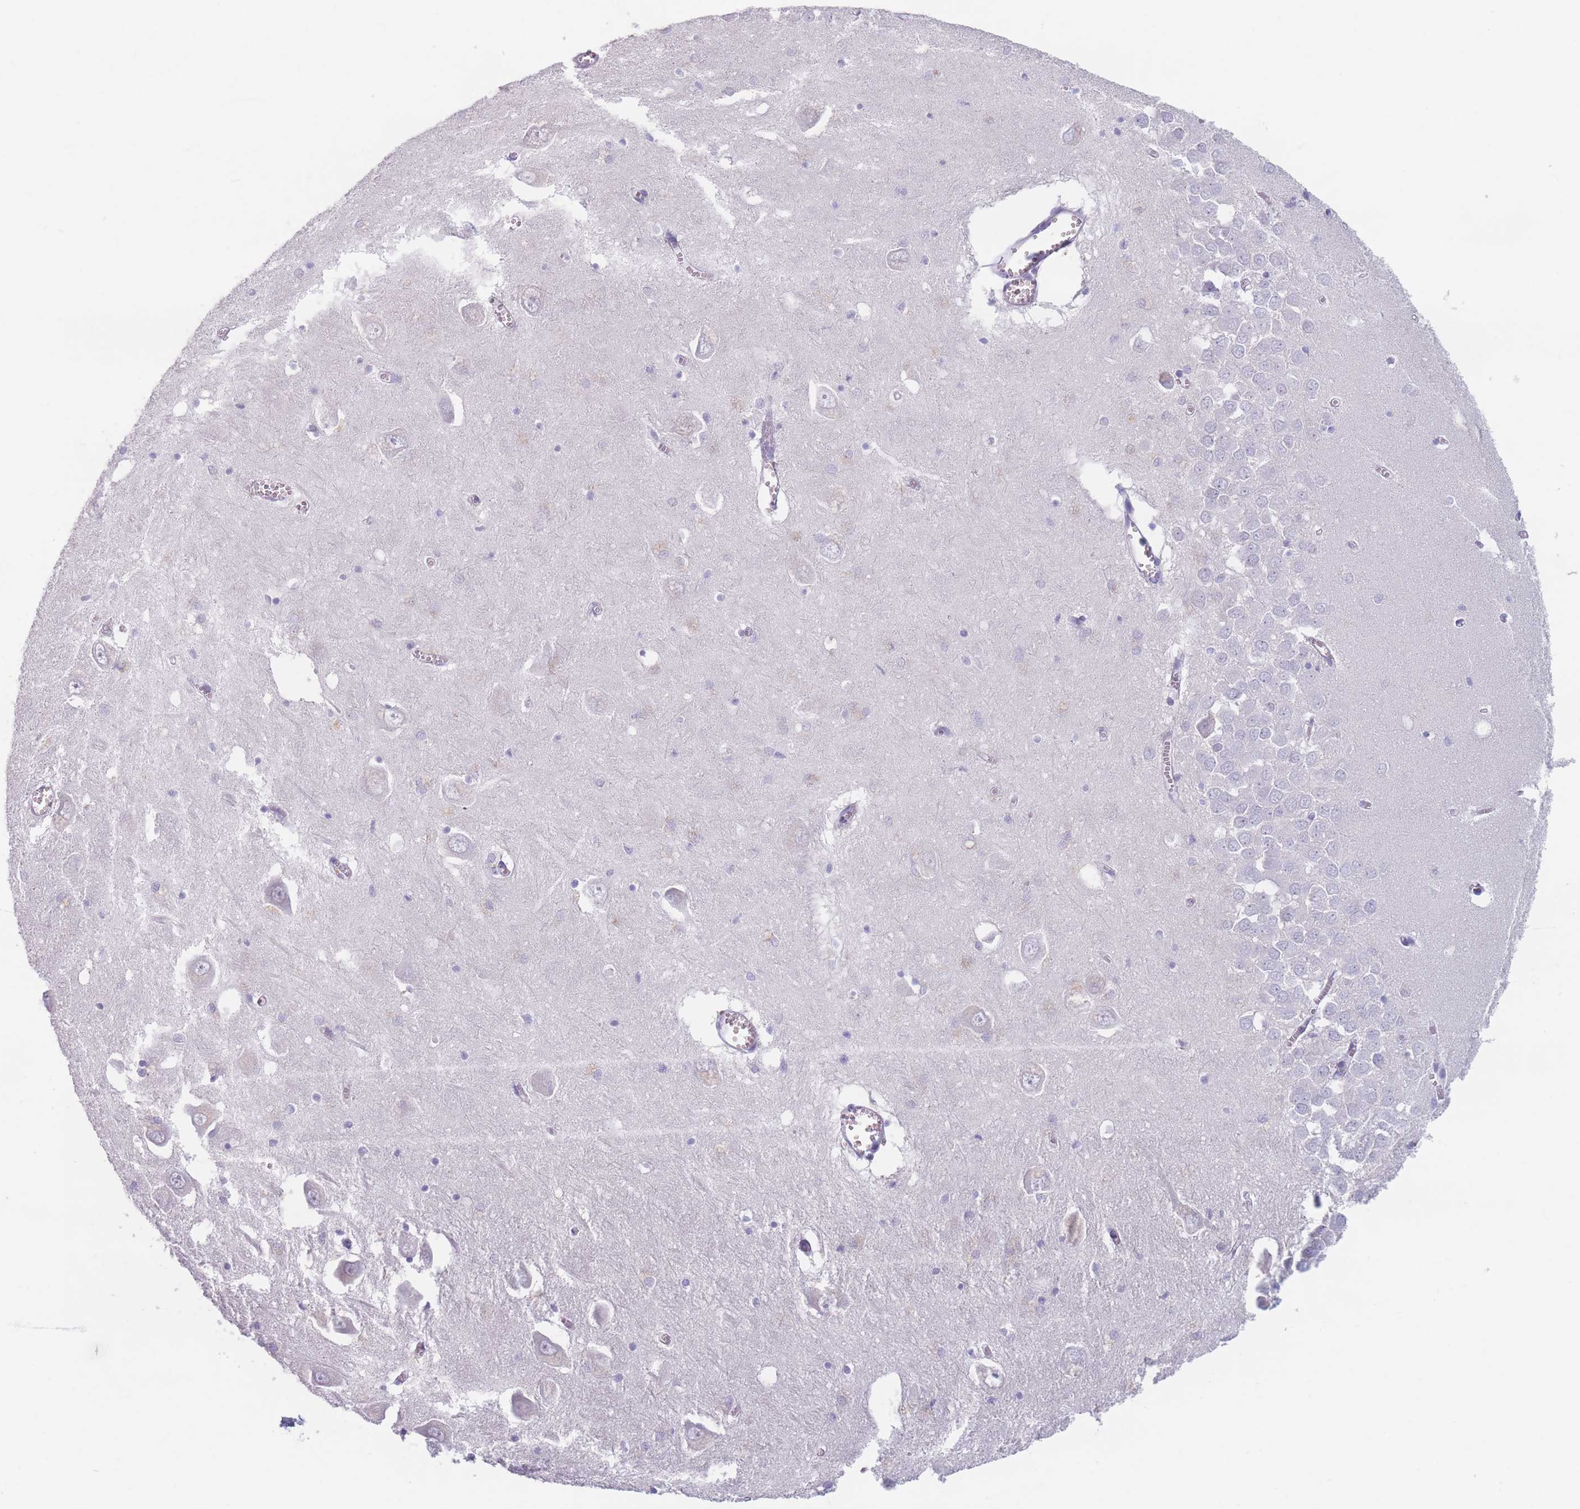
{"staining": {"intensity": "negative", "quantity": "none", "location": "none"}, "tissue": "hippocampus", "cell_type": "Glial cells", "image_type": "normal", "snomed": [{"axis": "morphology", "description": "Normal tissue, NOS"}, {"axis": "topography", "description": "Hippocampus"}], "caption": "Hippocampus was stained to show a protein in brown. There is no significant positivity in glial cells. (Brightfield microscopy of DAB immunohistochemistry (IHC) at high magnification).", "gene": "PIGM", "patient": {"sex": "male", "age": 70}}